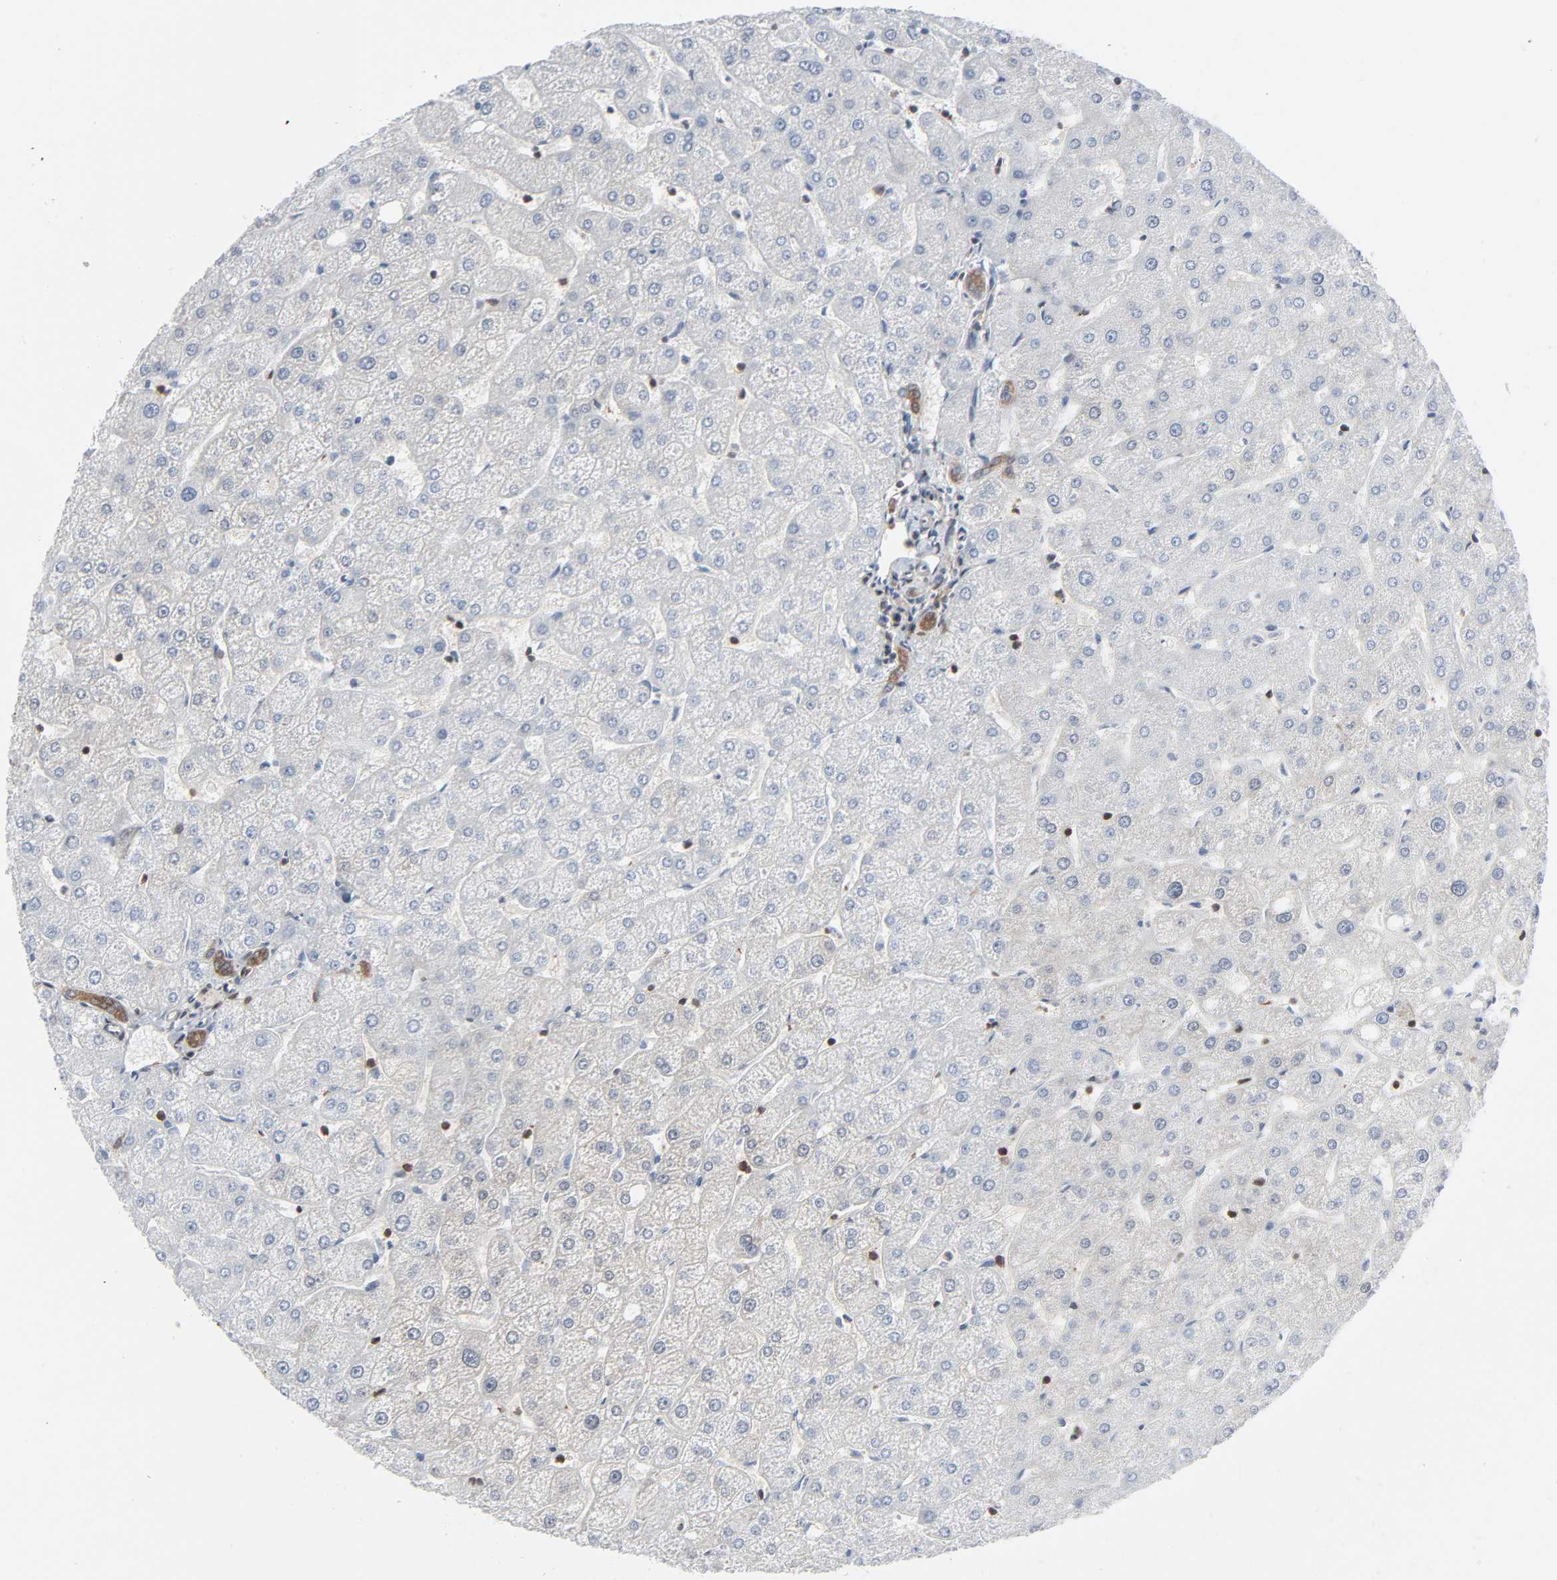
{"staining": {"intensity": "moderate", "quantity": ">75%", "location": "cytoplasmic/membranous"}, "tissue": "liver", "cell_type": "Cholangiocytes", "image_type": "normal", "snomed": [{"axis": "morphology", "description": "Normal tissue, NOS"}, {"axis": "topography", "description": "Liver"}], "caption": "The immunohistochemical stain highlights moderate cytoplasmic/membranous staining in cholangiocytes of benign liver.", "gene": "GSK3A", "patient": {"sex": "male", "age": 67}}